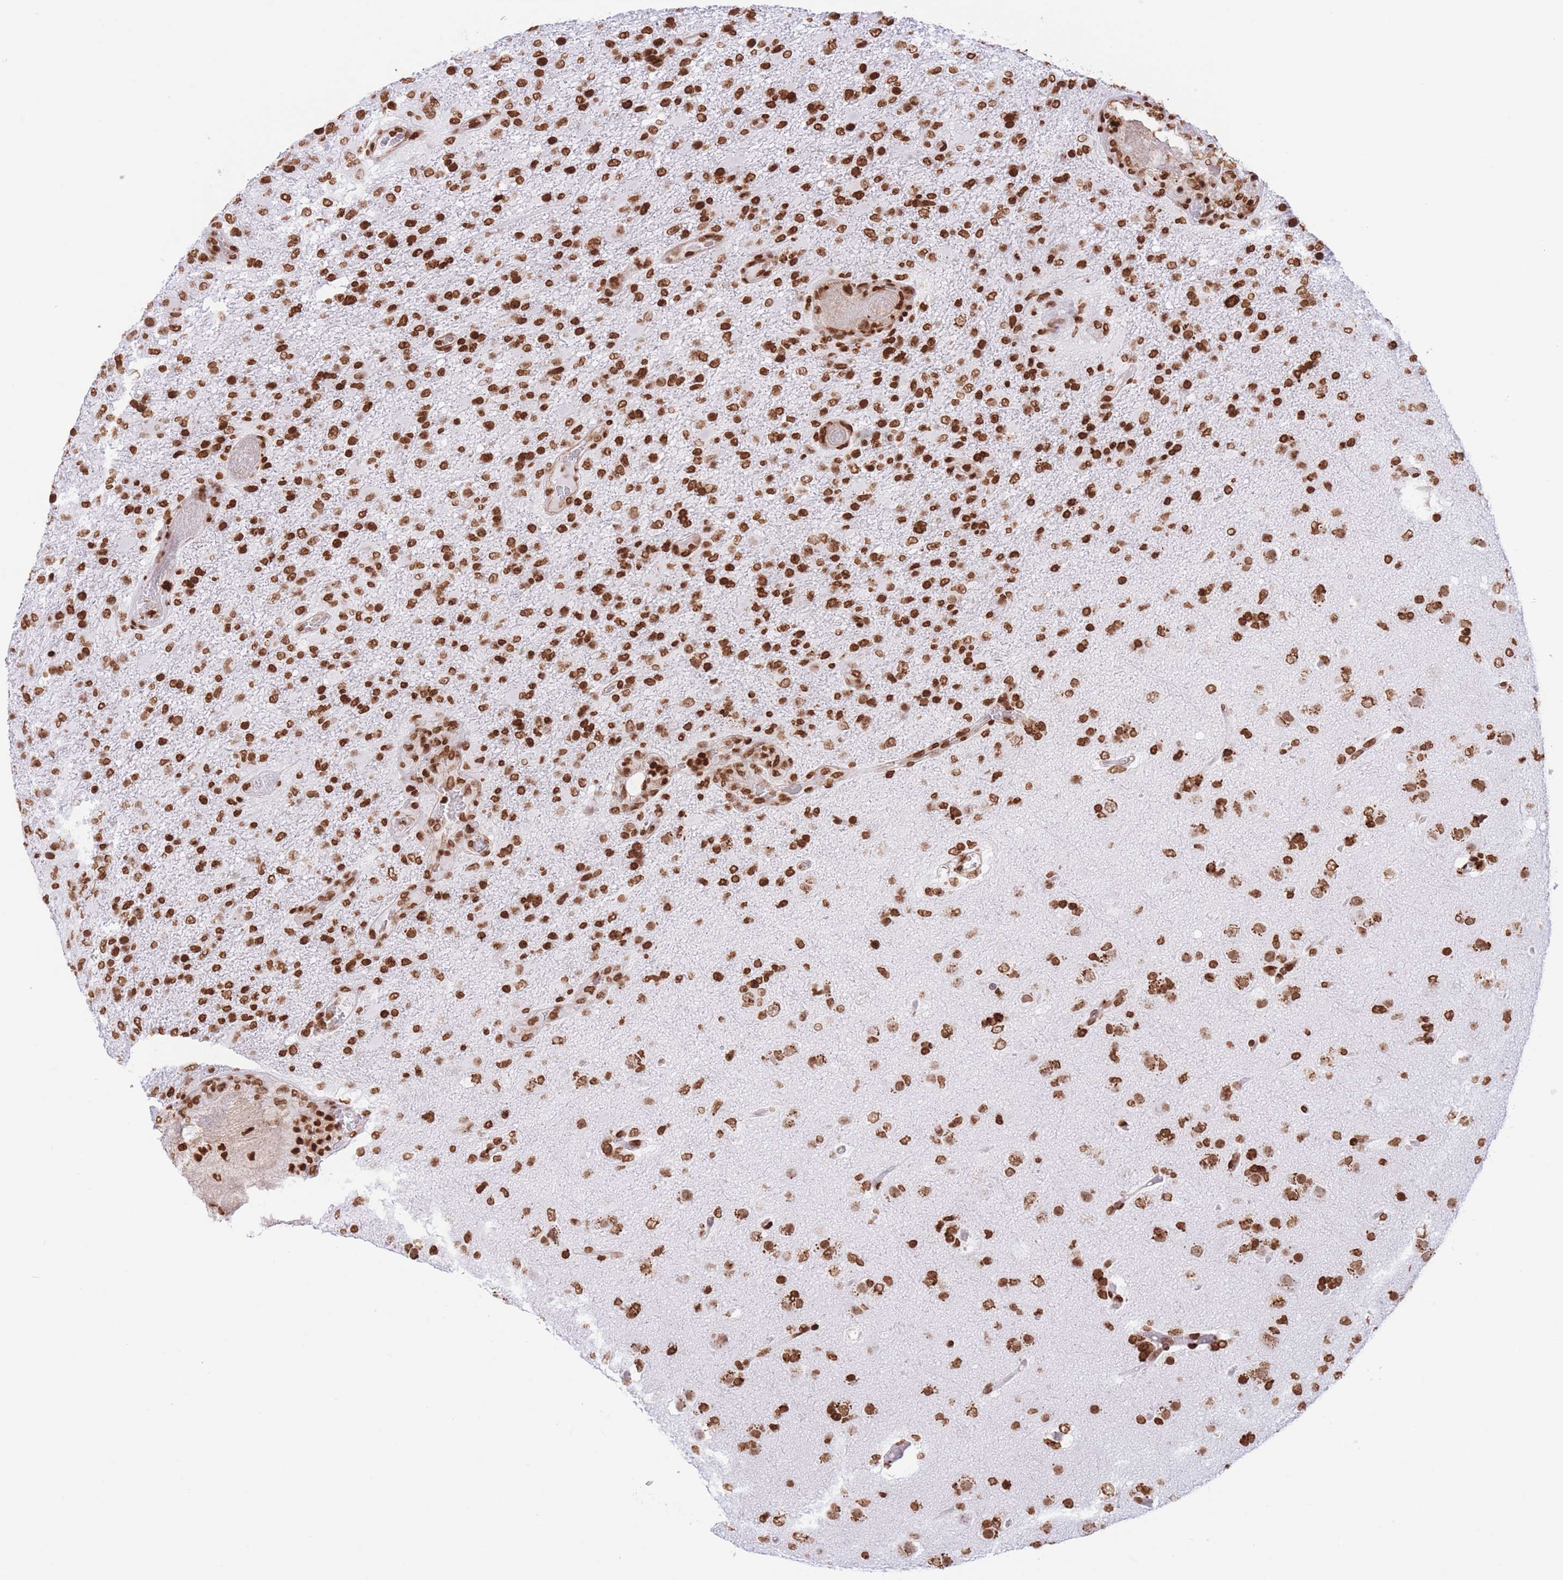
{"staining": {"intensity": "strong", "quantity": ">75%", "location": "nuclear"}, "tissue": "glioma", "cell_type": "Tumor cells", "image_type": "cancer", "snomed": [{"axis": "morphology", "description": "Glioma, malignant, High grade"}, {"axis": "topography", "description": "Brain"}], "caption": "Protein analysis of glioma tissue shows strong nuclear positivity in about >75% of tumor cells. (DAB (3,3'-diaminobenzidine) IHC, brown staining for protein, blue staining for nuclei).", "gene": "H2BC11", "patient": {"sex": "female", "age": 74}}